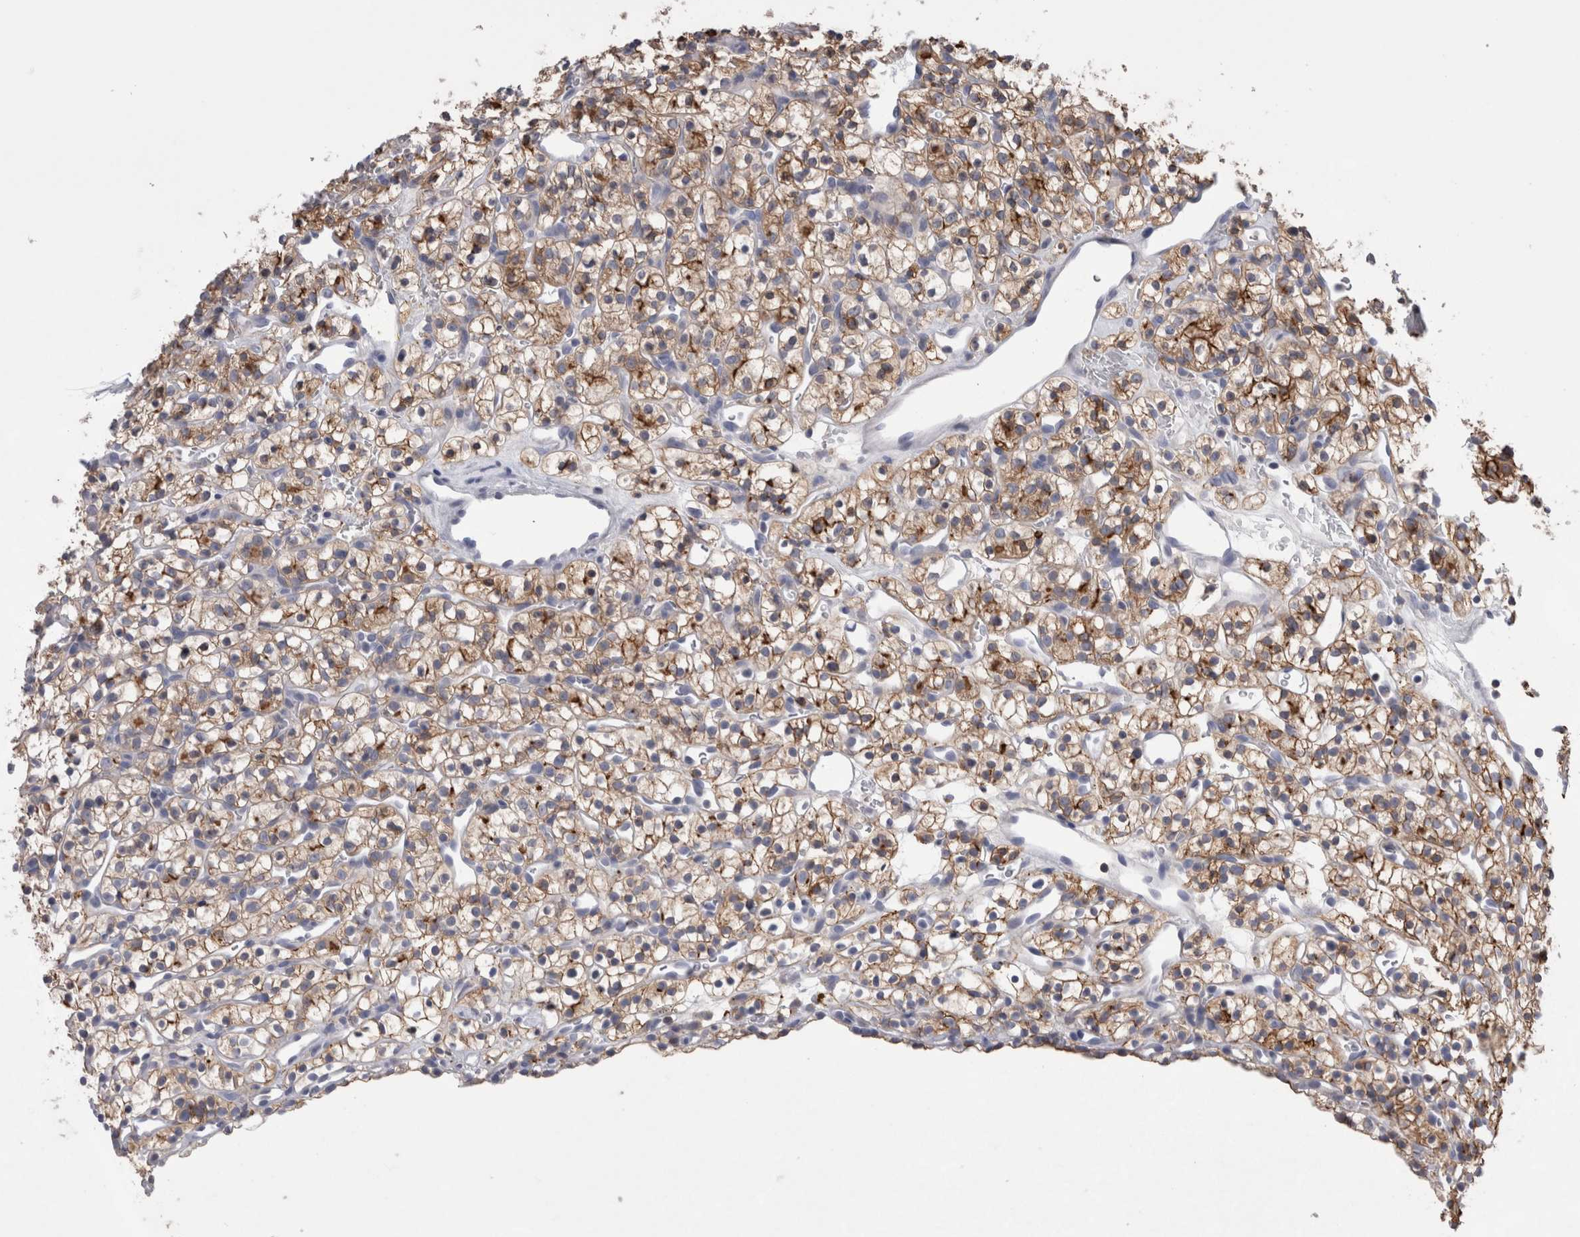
{"staining": {"intensity": "moderate", "quantity": ">75%", "location": "cytoplasmic/membranous"}, "tissue": "renal cancer", "cell_type": "Tumor cells", "image_type": "cancer", "snomed": [{"axis": "morphology", "description": "Adenocarcinoma, NOS"}, {"axis": "topography", "description": "Kidney"}], "caption": "Renal cancer was stained to show a protein in brown. There is medium levels of moderate cytoplasmic/membranous positivity in approximately >75% of tumor cells.", "gene": "DCTN6", "patient": {"sex": "female", "age": 57}}